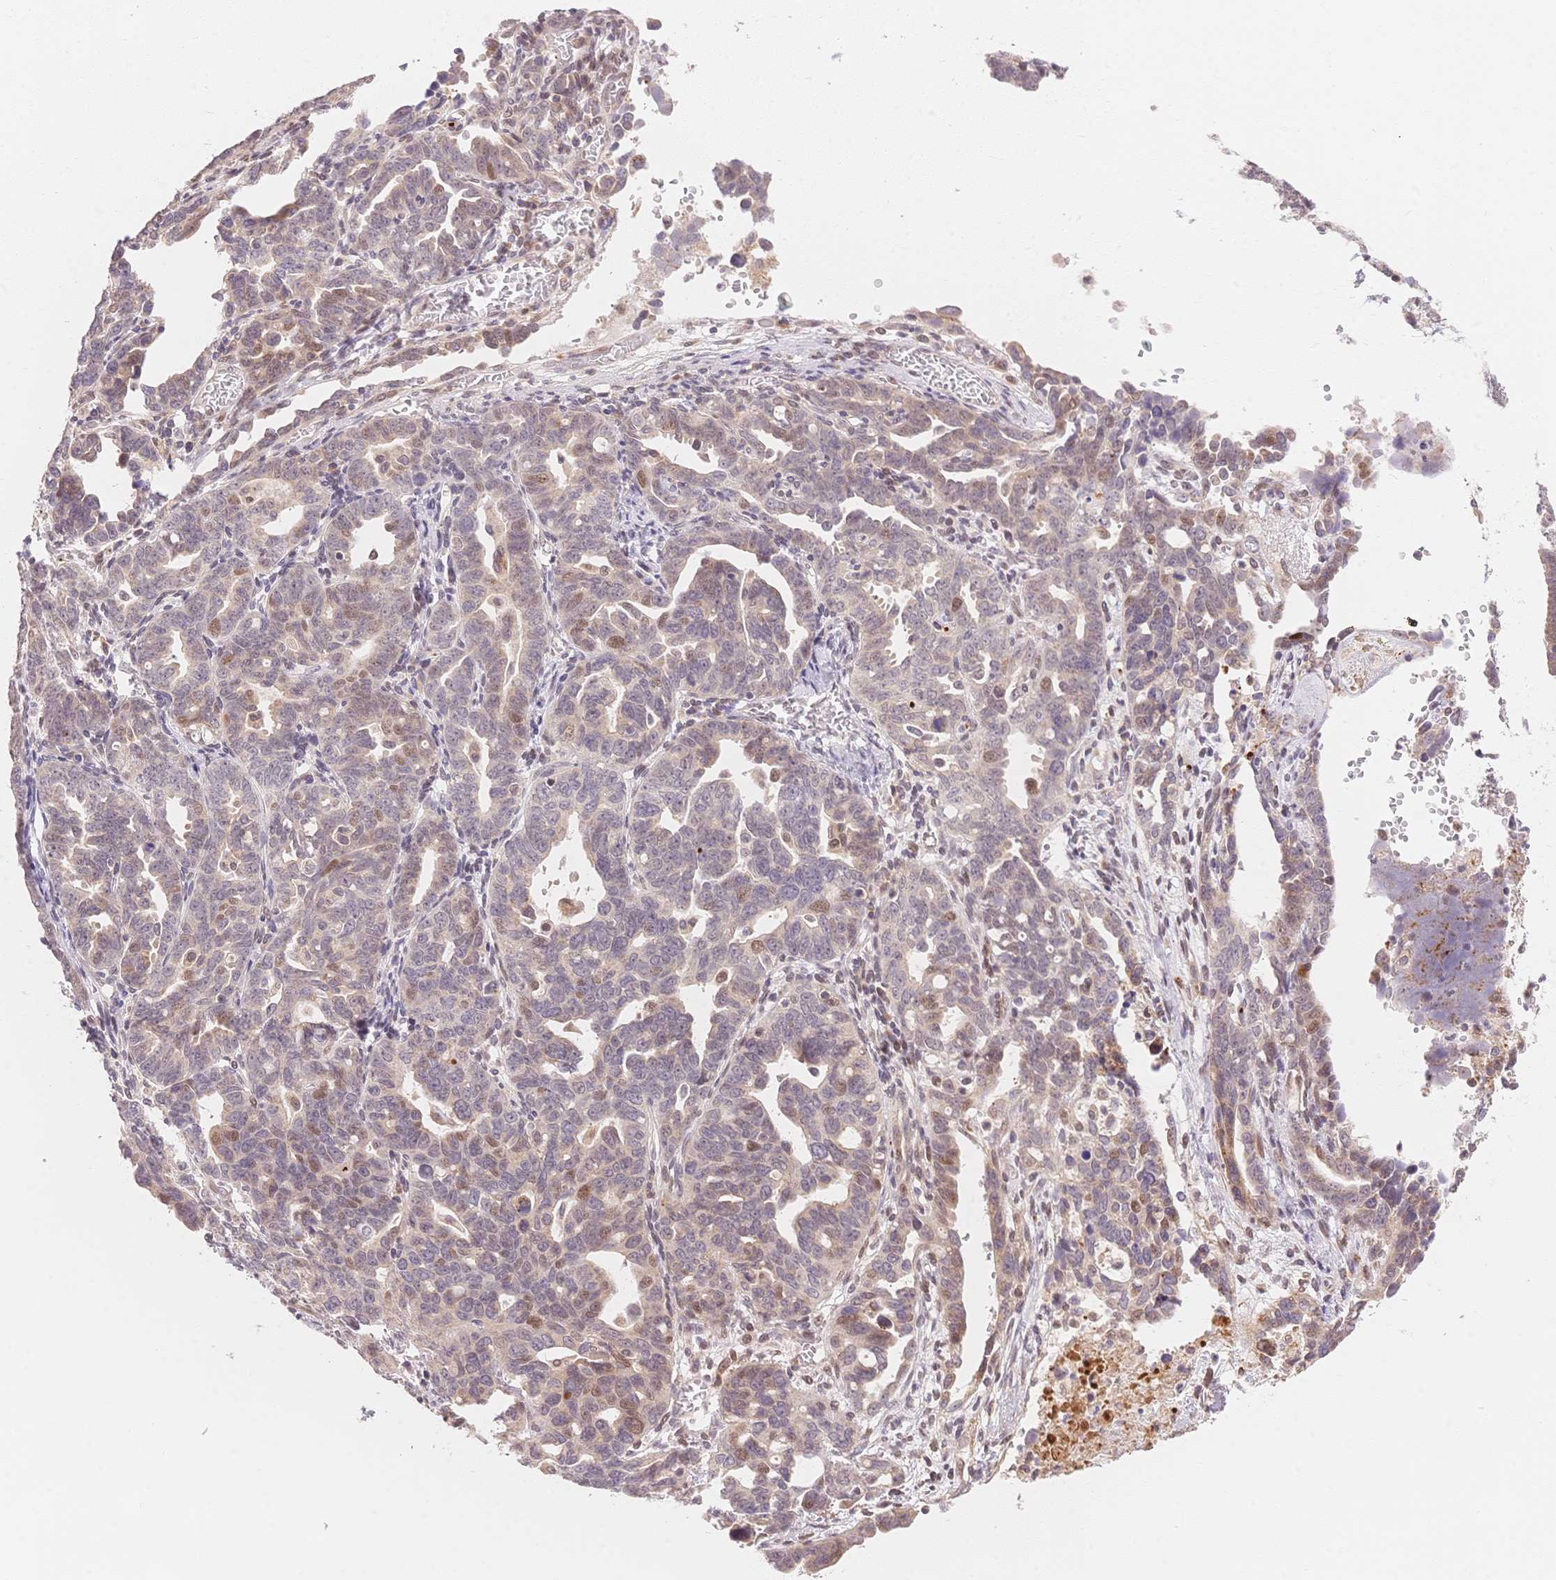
{"staining": {"intensity": "weak", "quantity": "<25%", "location": "nuclear"}, "tissue": "ovarian cancer", "cell_type": "Tumor cells", "image_type": "cancer", "snomed": [{"axis": "morphology", "description": "Cystadenocarcinoma, serous, NOS"}, {"axis": "topography", "description": "Ovary"}], "caption": "There is no significant positivity in tumor cells of serous cystadenocarcinoma (ovarian). (Stains: DAB immunohistochemistry with hematoxylin counter stain, Microscopy: brightfield microscopy at high magnification).", "gene": "STK39", "patient": {"sex": "female", "age": 69}}